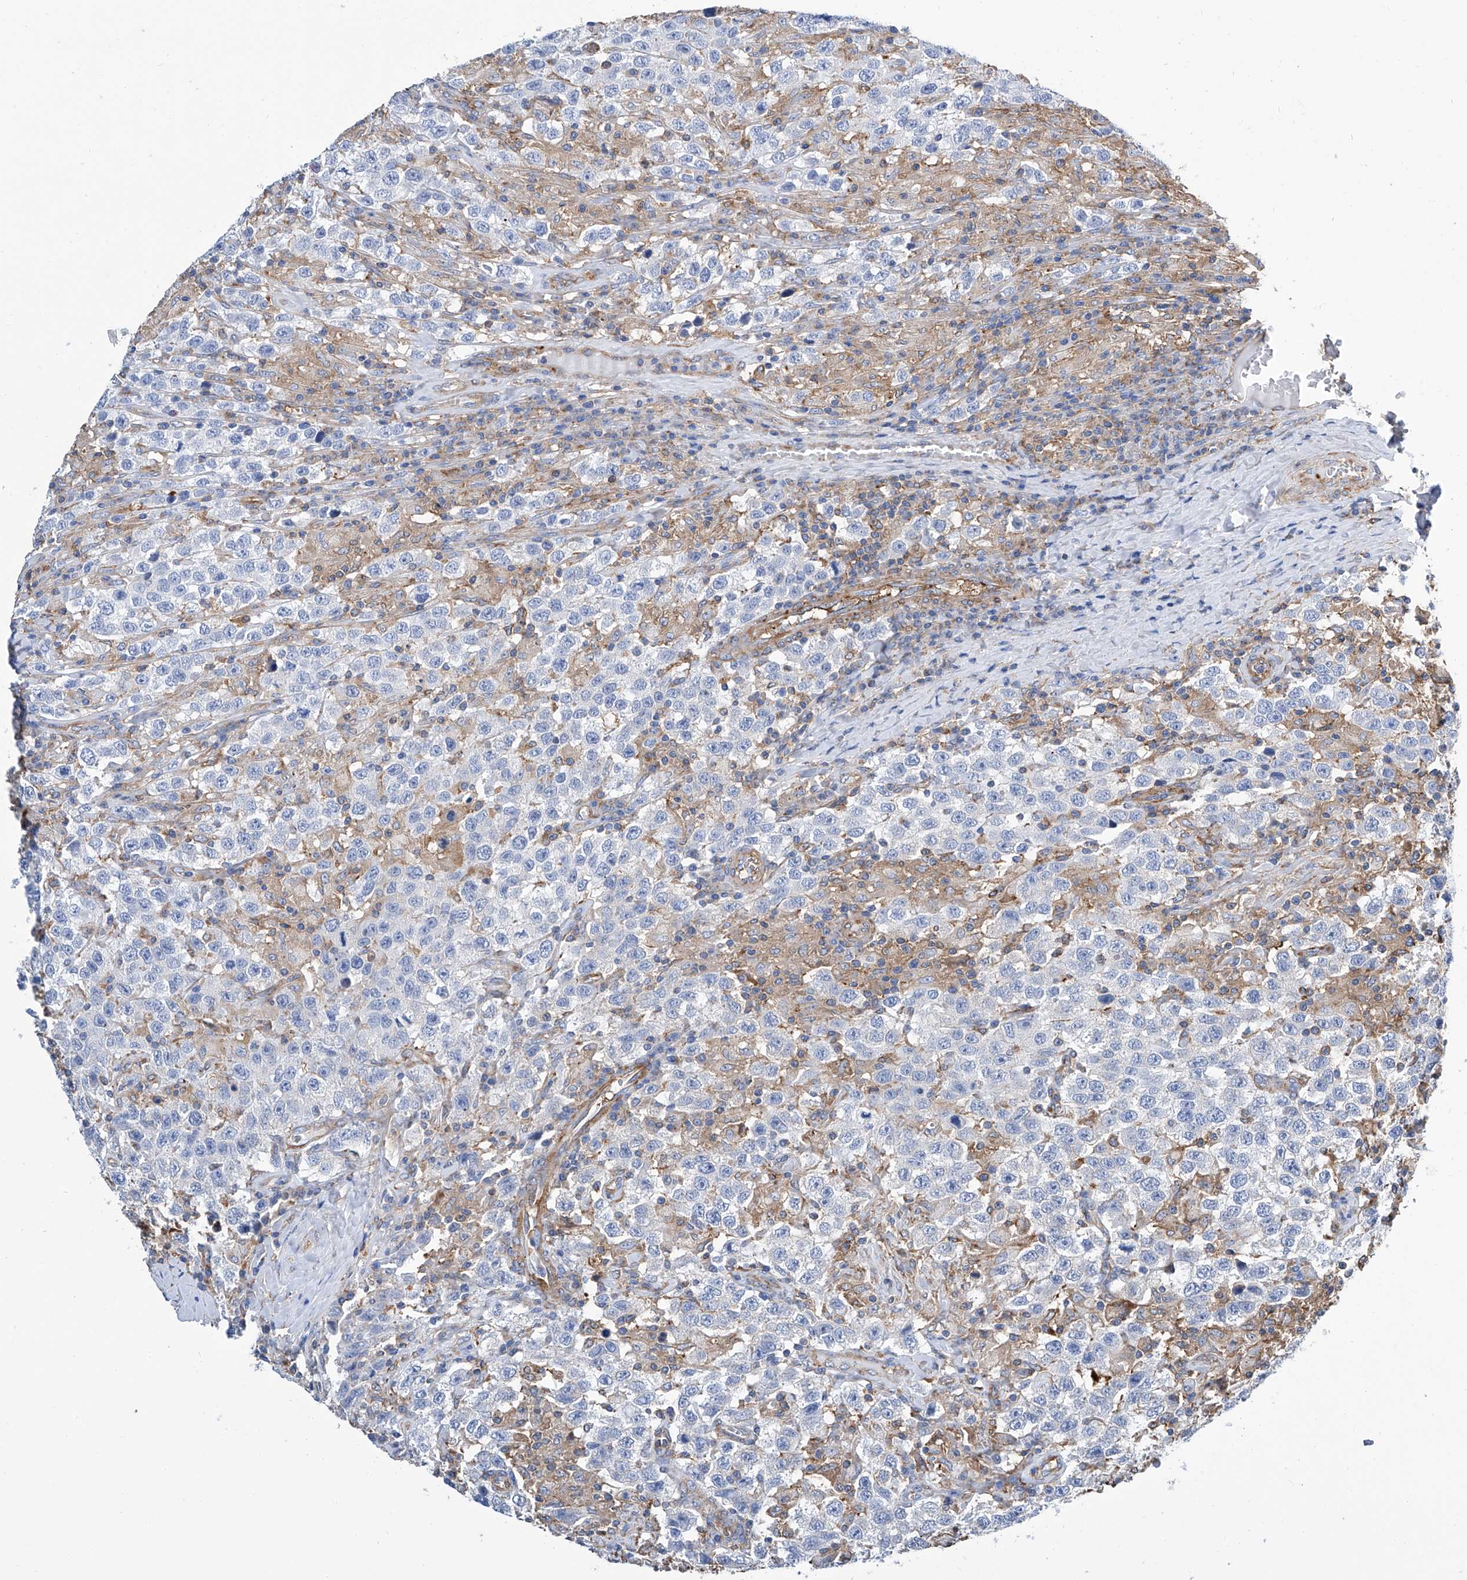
{"staining": {"intensity": "negative", "quantity": "none", "location": "none"}, "tissue": "testis cancer", "cell_type": "Tumor cells", "image_type": "cancer", "snomed": [{"axis": "morphology", "description": "Seminoma, NOS"}, {"axis": "topography", "description": "Testis"}], "caption": "Immunohistochemistry (IHC) photomicrograph of human testis cancer stained for a protein (brown), which displays no expression in tumor cells. Brightfield microscopy of immunohistochemistry (IHC) stained with DAB (3,3'-diaminobenzidine) (brown) and hematoxylin (blue), captured at high magnification.", "gene": "GPT", "patient": {"sex": "male", "age": 41}}